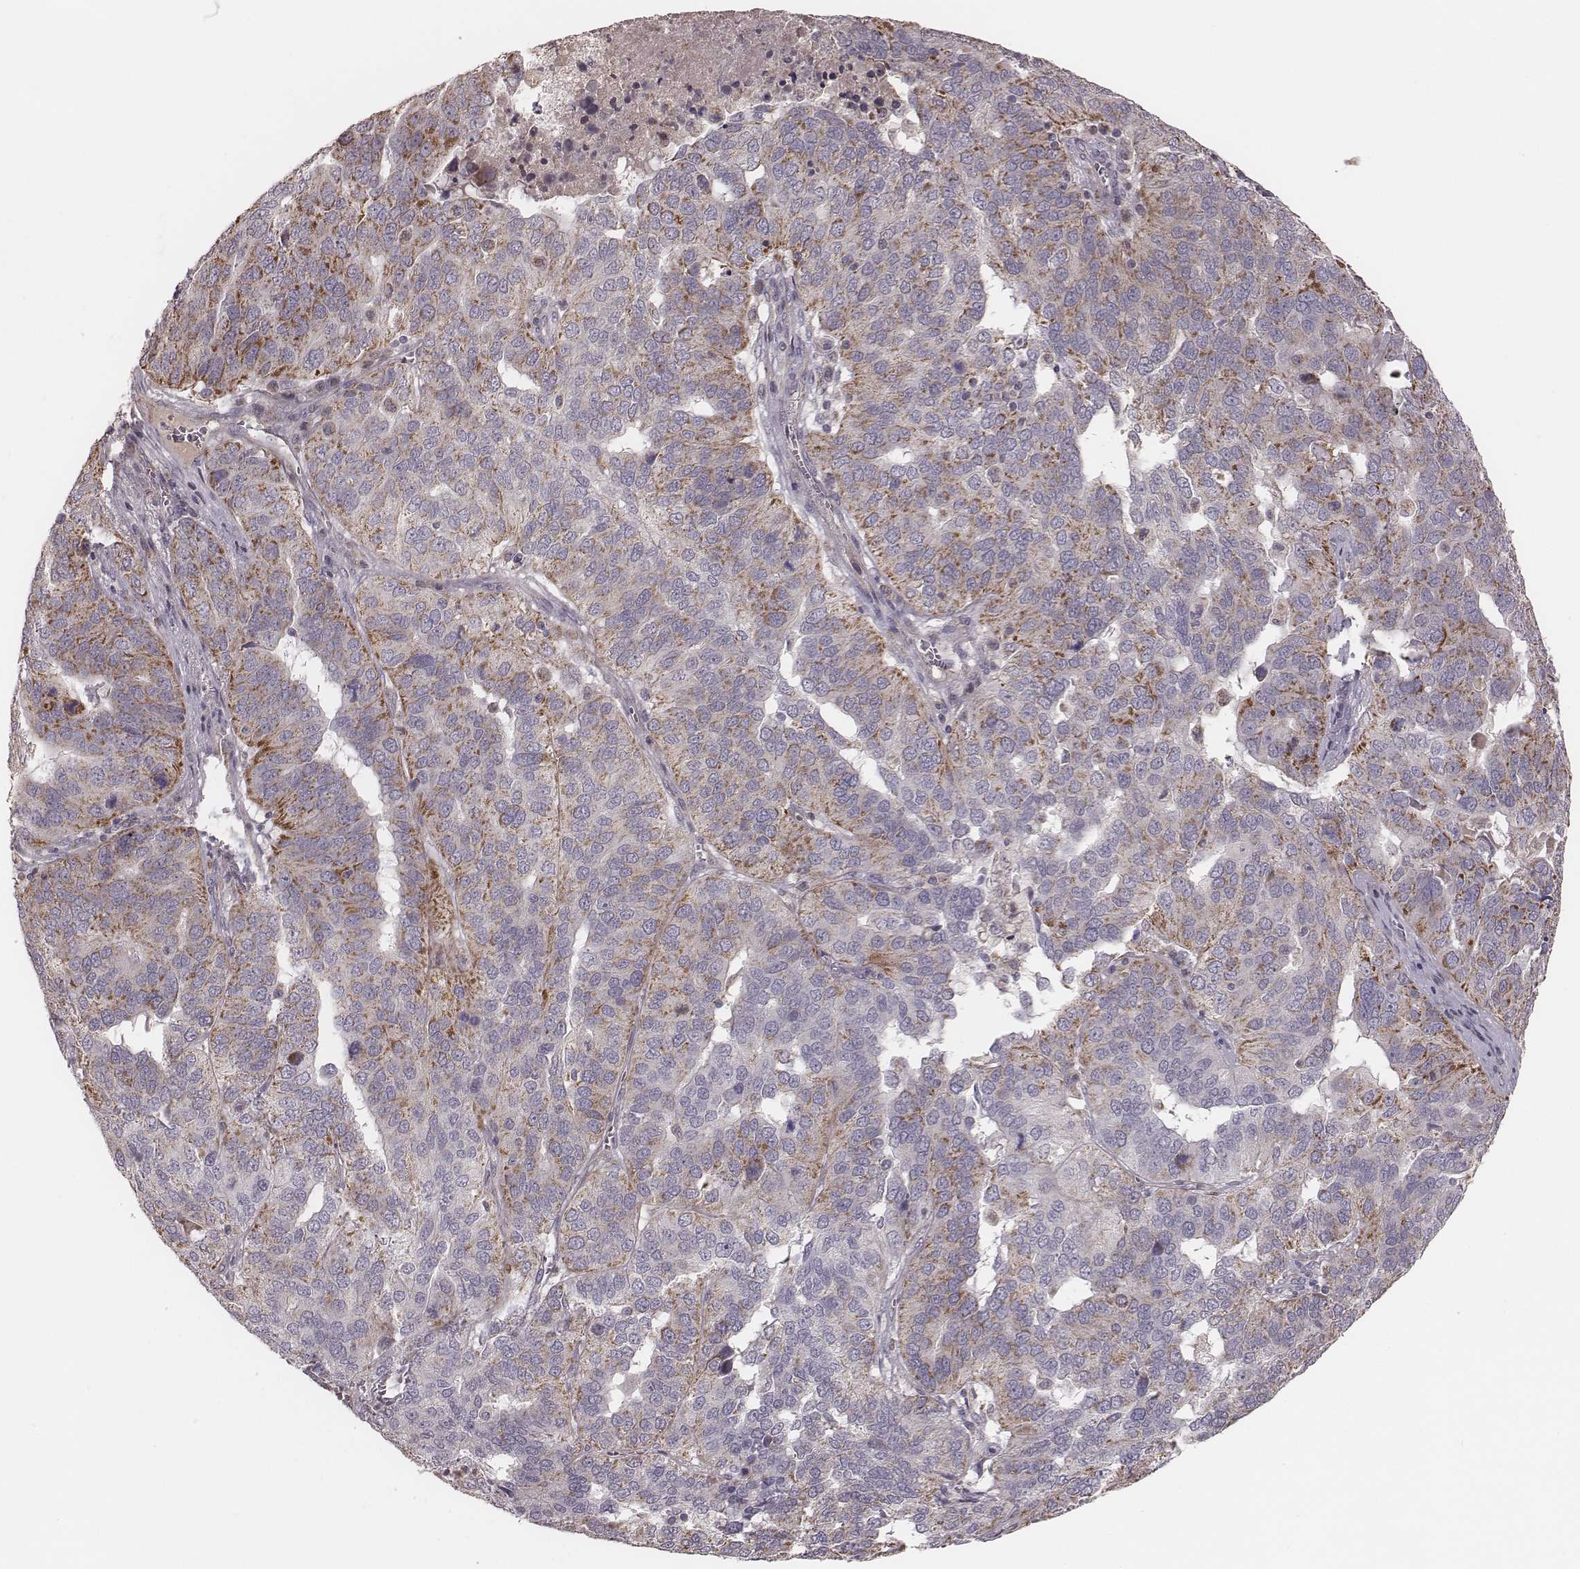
{"staining": {"intensity": "strong", "quantity": "<25%", "location": "cytoplasmic/membranous"}, "tissue": "ovarian cancer", "cell_type": "Tumor cells", "image_type": "cancer", "snomed": [{"axis": "morphology", "description": "Carcinoma, endometroid"}, {"axis": "topography", "description": "Soft tissue"}, {"axis": "topography", "description": "Ovary"}], "caption": "DAB immunohistochemical staining of human ovarian cancer (endometroid carcinoma) reveals strong cytoplasmic/membranous protein expression in about <25% of tumor cells.", "gene": "MRPS27", "patient": {"sex": "female", "age": 52}}